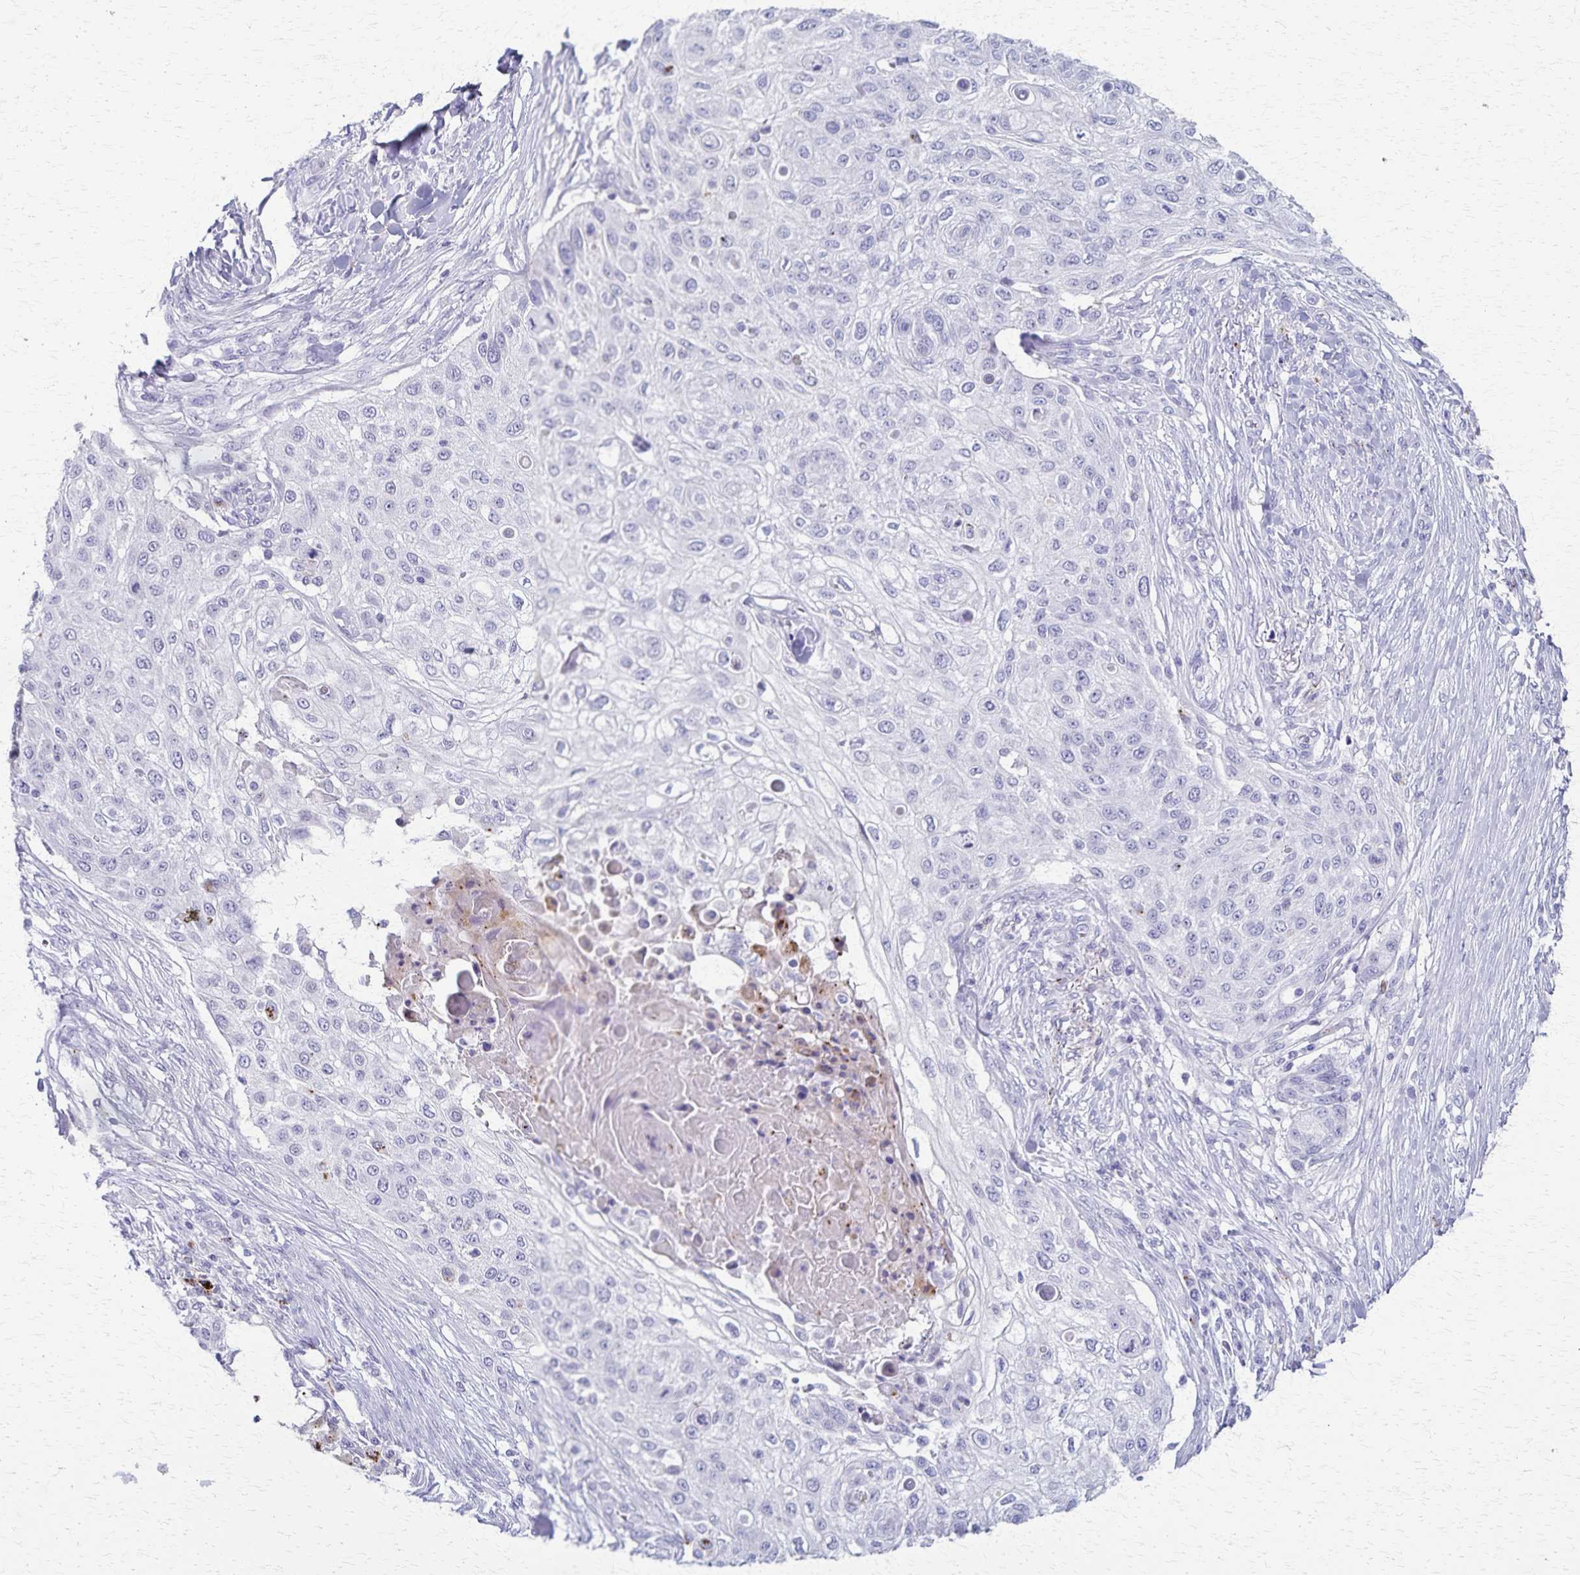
{"staining": {"intensity": "negative", "quantity": "none", "location": "none"}, "tissue": "skin cancer", "cell_type": "Tumor cells", "image_type": "cancer", "snomed": [{"axis": "morphology", "description": "Squamous cell carcinoma, NOS"}, {"axis": "topography", "description": "Skin"}], "caption": "This is an IHC micrograph of human skin squamous cell carcinoma. There is no positivity in tumor cells.", "gene": "TMEM60", "patient": {"sex": "female", "age": 87}}